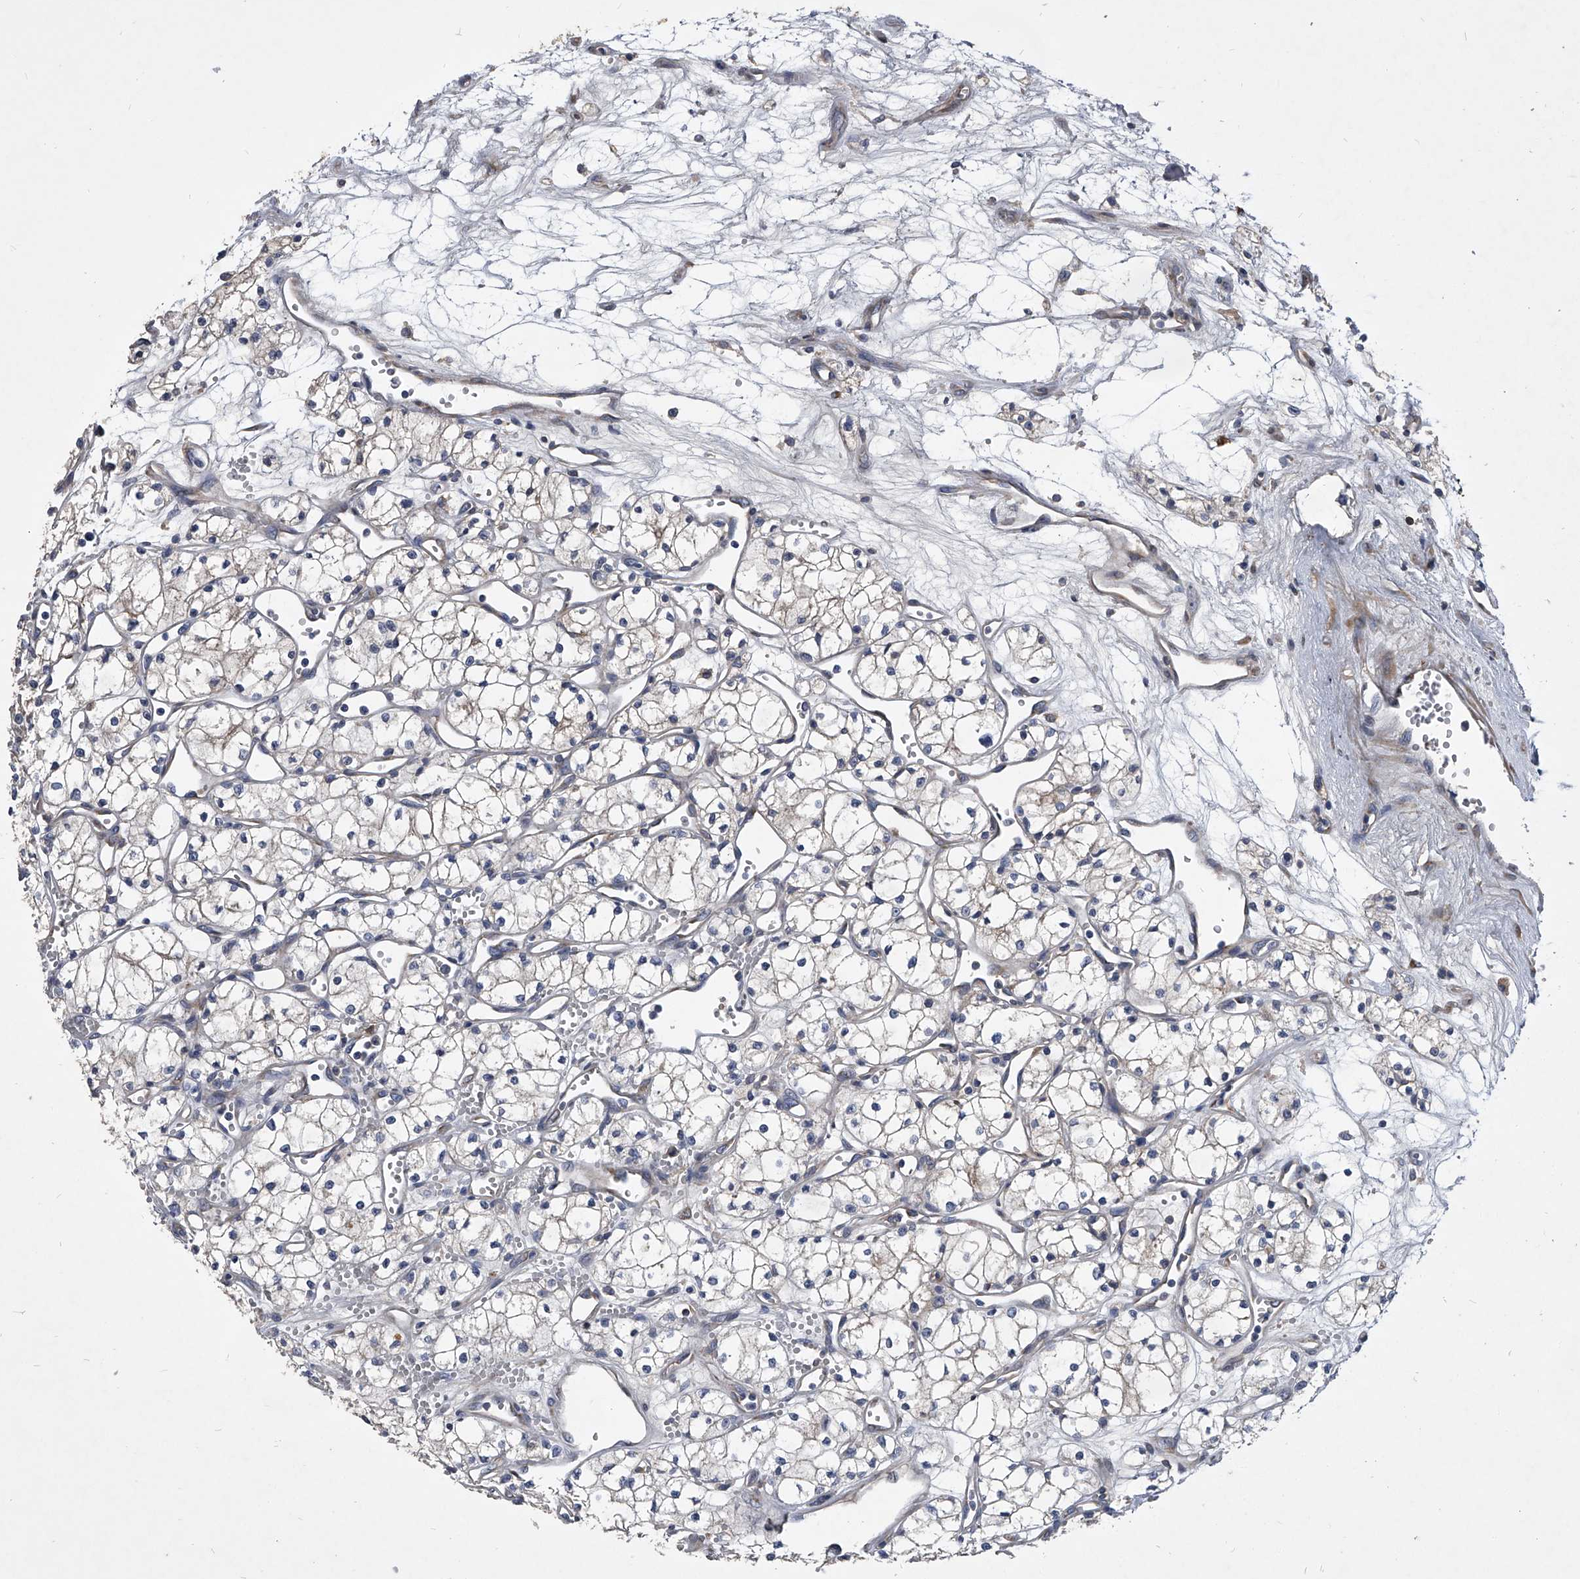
{"staining": {"intensity": "negative", "quantity": "none", "location": "none"}, "tissue": "renal cancer", "cell_type": "Tumor cells", "image_type": "cancer", "snomed": [{"axis": "morphology", "description": "Adenocarcinoma, NOS"}, {"axis": "topography", "description": "Kidney"}], "caption": "High magnification brightfield microscopy of renal cancer (adenocarcinoma) stained with DAB (3,3'-diaminobenzidine) (brown) and counterstained with hematoxylin (blue): tumor cells show no significant expression.", "gene": "CCR4", "patient": {"sex": "male", "age": 59}}